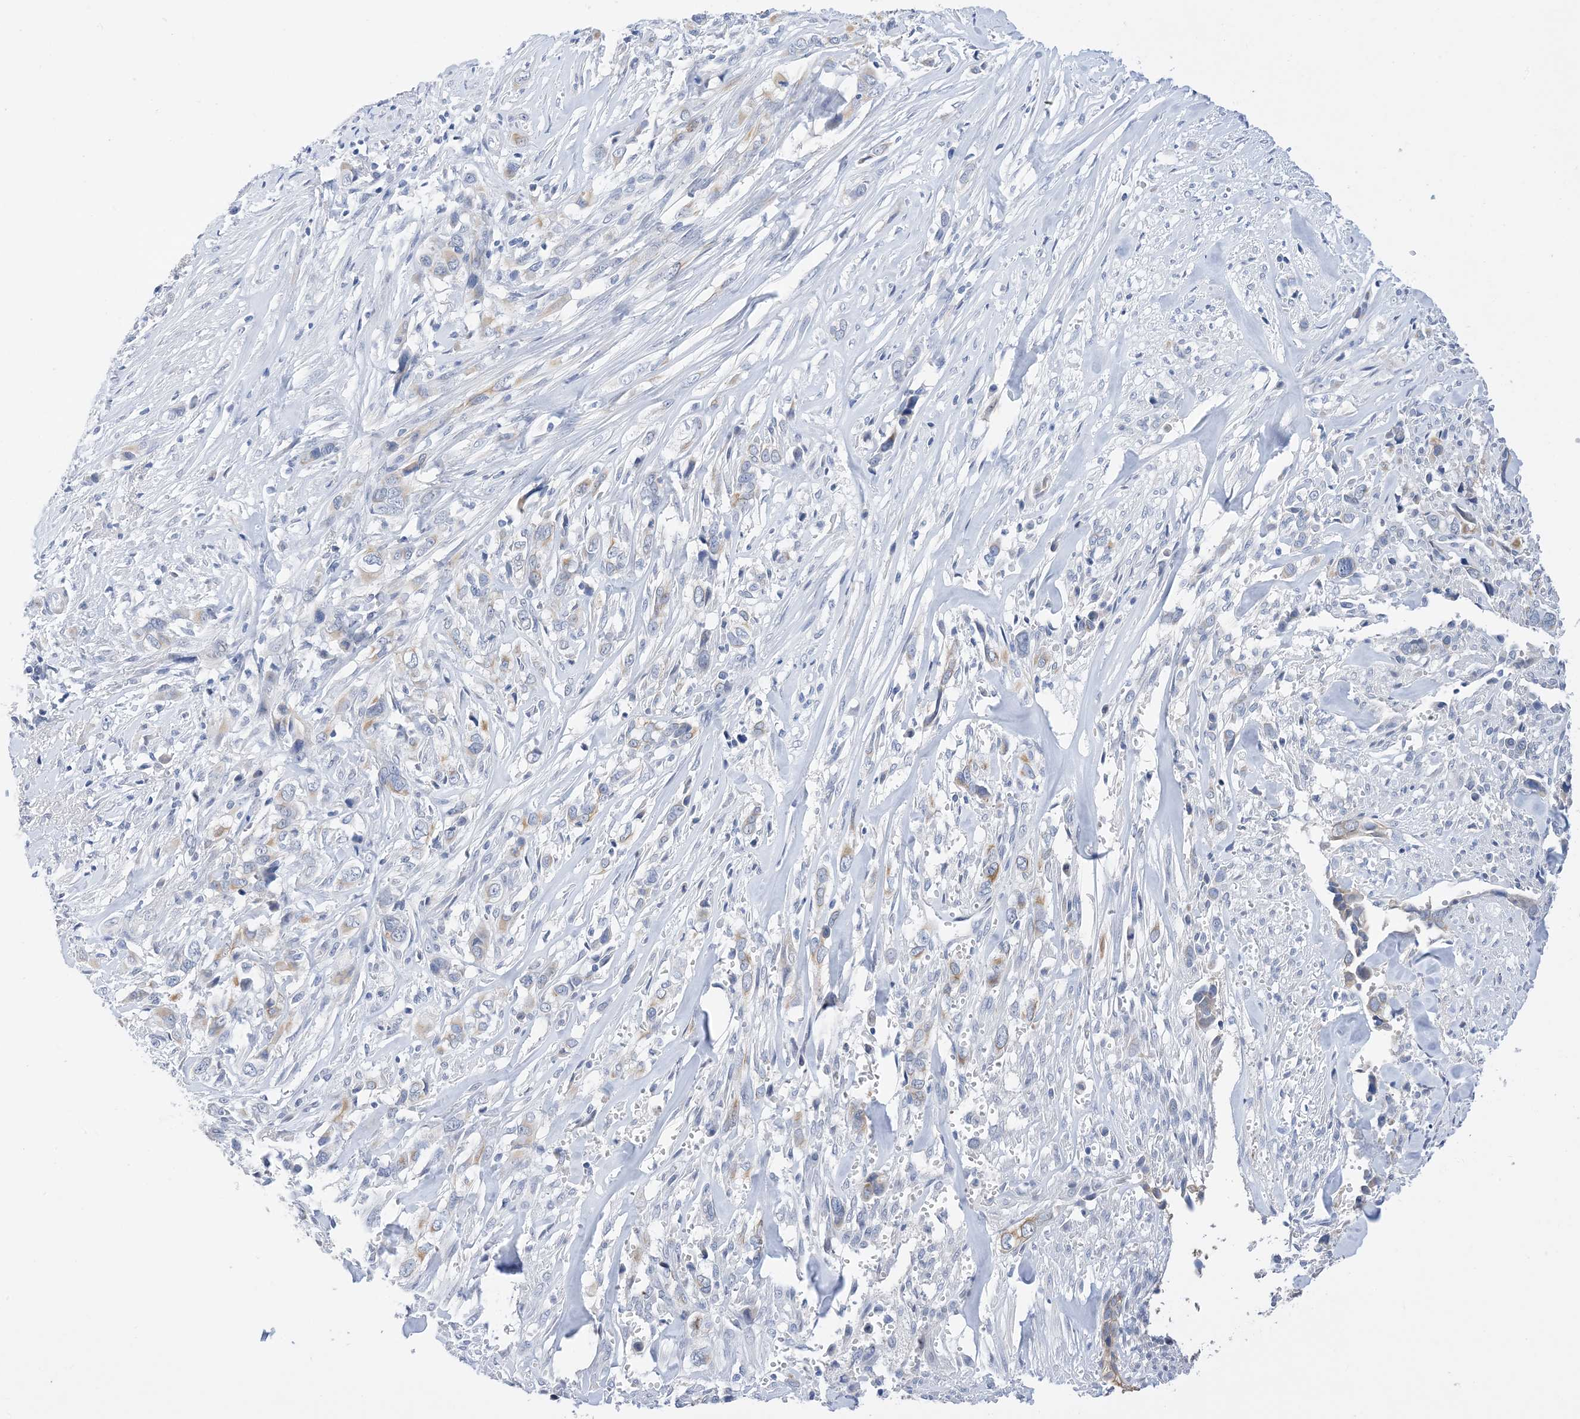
{"staining": {"intensity": "weak", "quantity": "25%-75%", "location": "cytoplasmic/membranous"}, "tissue": "liver cancer", "cell_type": "Tumor cells", "image_type": "cancer", "snomed": [{"axis": "morphology", "description": "Cholangiocarcinoma"}, {"axis": "topography", "description": "Liver"}], "caption": "Protein expression analysis of liver cancer (cholangiocarcinoma) shows weak cytoplasmic/membranous positivity in approximately 25%-75% of tumor cells. Using DAB (3,3'-diaminobenzidine) (brown) and hematoxylin (blue) stains, captured at high magnification using brightfield microscopy.", "gene": "PLK4", "patient": {"sex": "female", "age": 79}}